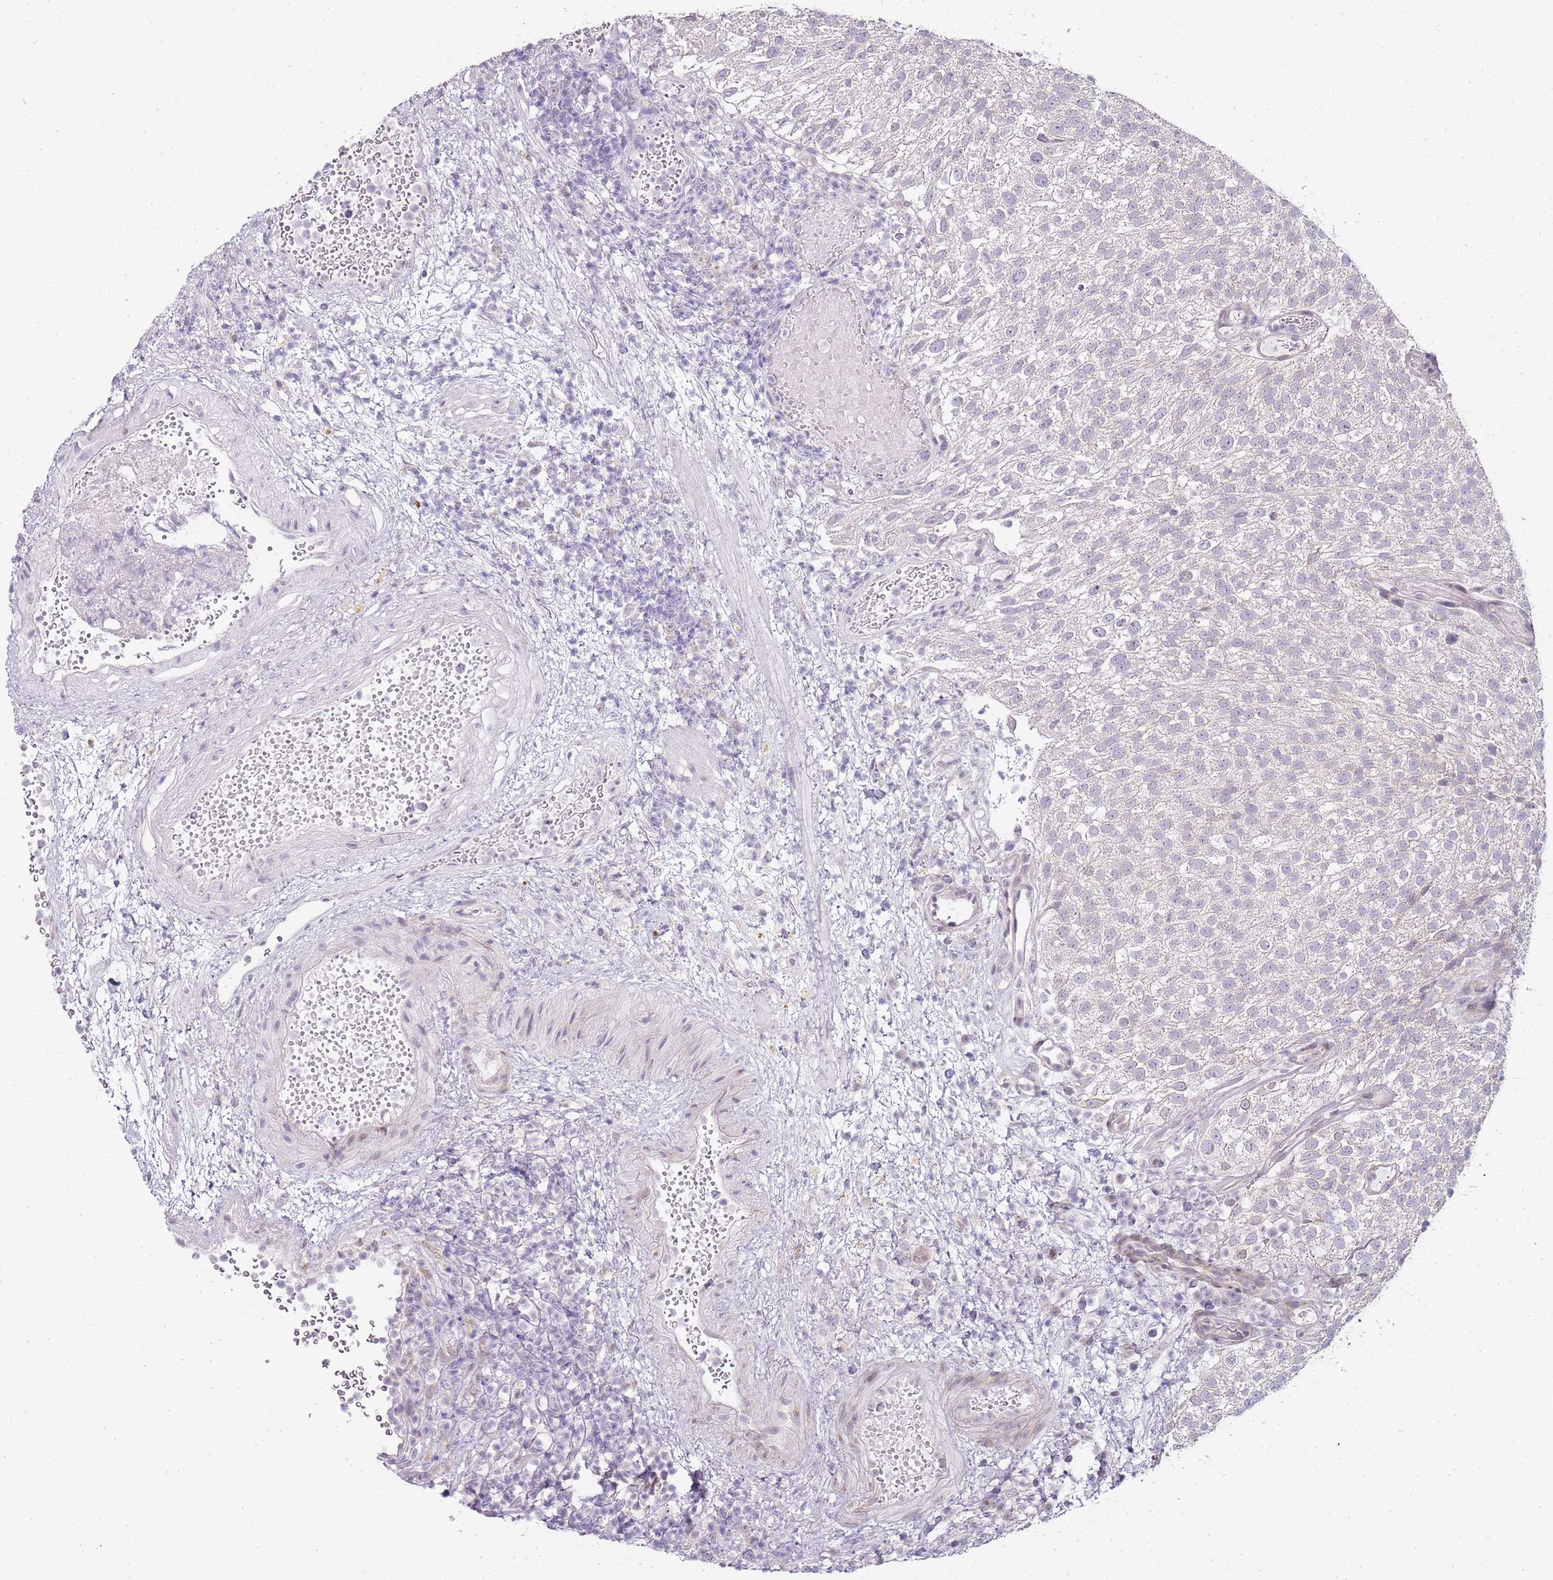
{"staining": {"intensity": "negative", "quantity": "none", "location": "none"}, "tissue": "urothelial cancer", "cell_type": "Tumor cells", "image_type": "cancer", "snomed": [{"axis": "morphology", "description": "Urothelial carcinoma, Low grade"}, {"axis": "topography", "description": "Urinary bladder"}], "caption": "Tumor cells show no significant expression in urothelial cancer.", "gene": "TBC1D9", "patient": {"sex": "male", "age": 78}}